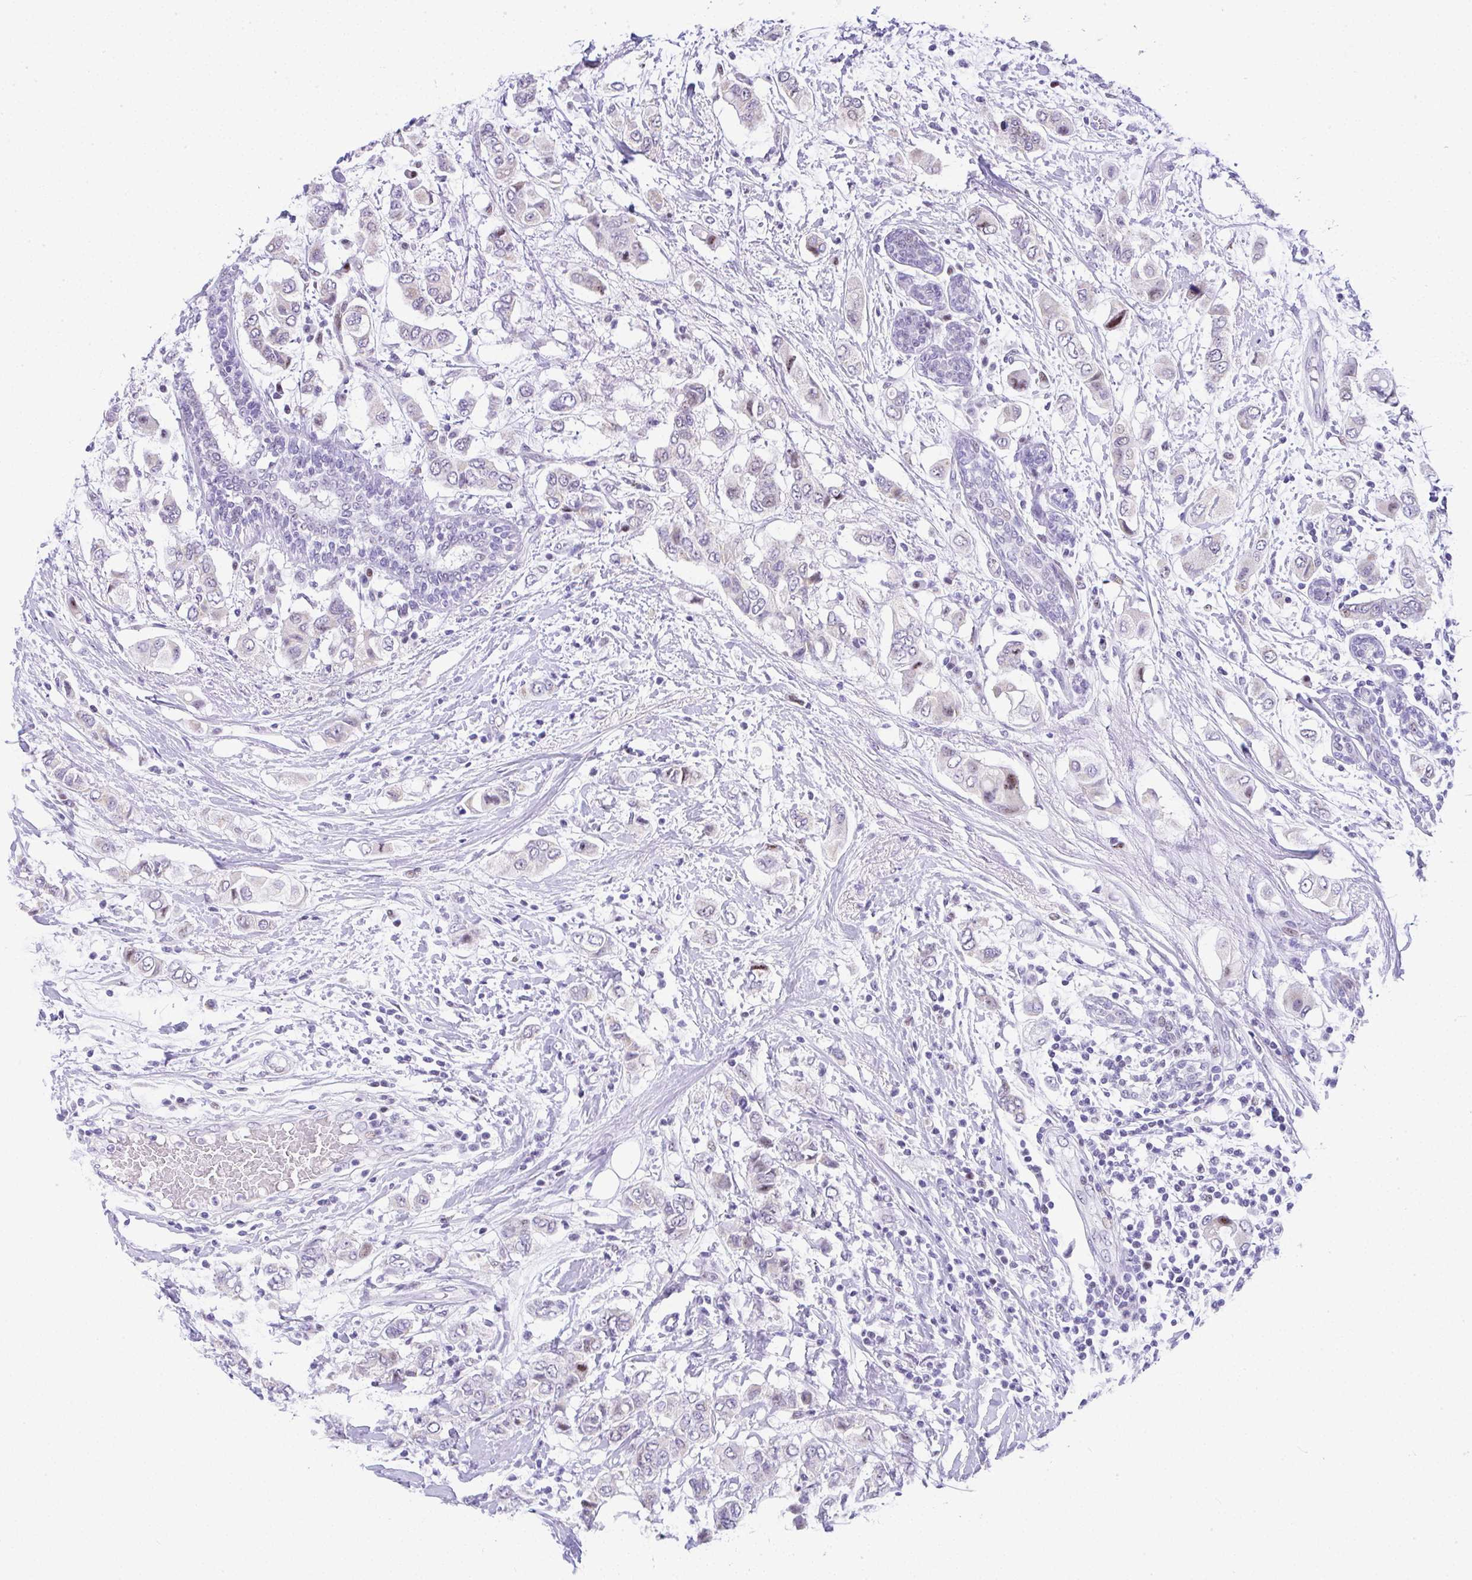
{"staining": {"intensity": "moderate", "quantity": "<25%", "location": "nuclear"}, "tissue": "breast cancer", "cell_type": "Tumor cells", "image_type": "cancer", "snomed": [{"axis": "morphology", "description": "Lobular carcinoma"}, {"axis": "topography", "description": "Breast"}], "caption": "A brown stain labels moderate nuclear staining of a protein in breast cancer (lobular carcinoma) tumor cells.", "gene": "NR1D2", "patient": {"sex": "female", "age": 51}}